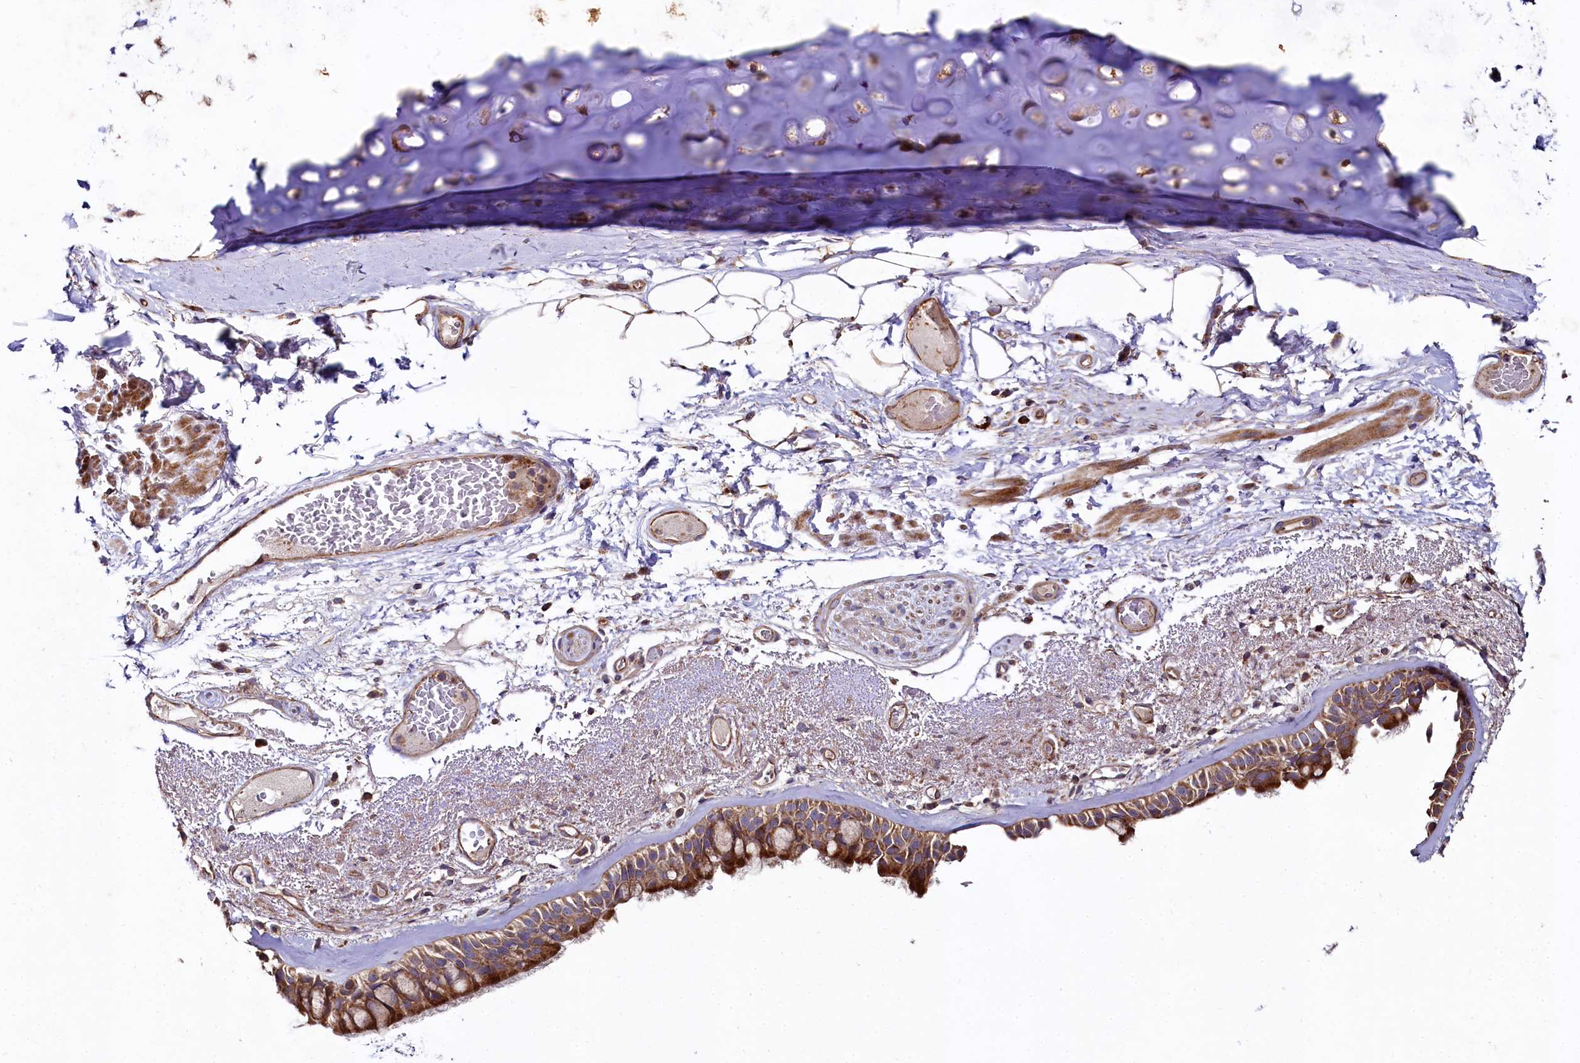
{"staining": {"intensity": "strong", "quantity": ">75%", "location": "cytoplasmic/membranous"}, "tissue": "bronchus", "cell_type": "Respiratory epithelial cells", "image_type": "normal", "snomed": [{"axis": "morphology", "description": "Normal tissue, NOS"}, {"axis": "morphology", "description": "Squamous cell carcinoma, NOS"}, {"axis": "topography", "description": "Lymph node"}, {"axis": "topography", "description": "Bronchus"}, {"axis": "topography", "description": "Lung"}], "caption": "Immunohistochemistry (IHC) micrograph of normal bronchus: bronchus stained using immunohistochemistry shows high levels of strong protein expression localized specifically in the cytoplasmic/membranous of respiratory epithelial cells, appearing as a cytoplasmic/membranous brown color.", "gene": "SPRYD3", "patient": {"sex": "male", "age": 66}}